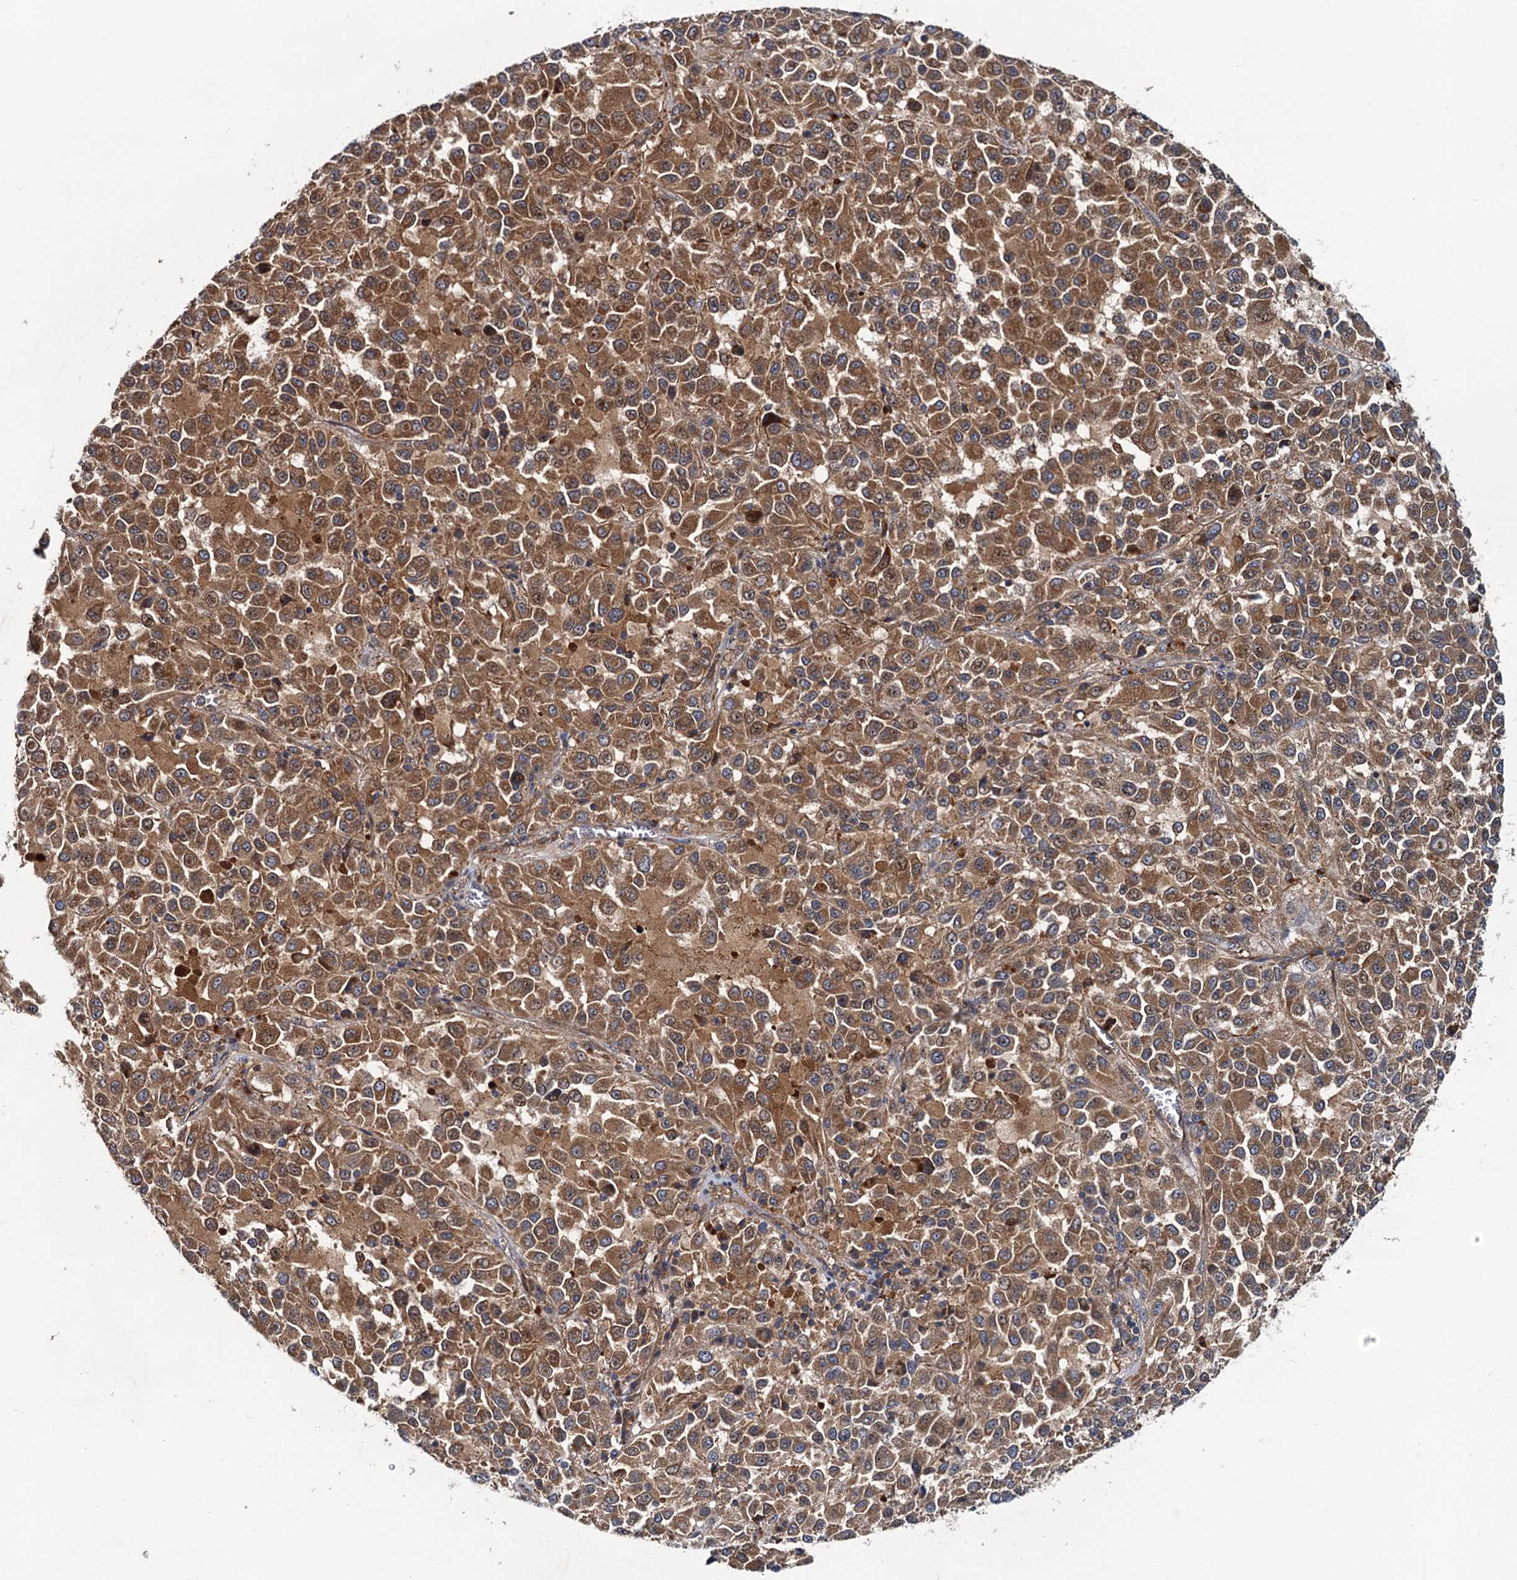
{"staining": {"intensity": "moderate", "quantity": ">75%", "location": "cytoplasmic/membranous"}, "tissue": "melanoma", "cell_type": "Tumor cells", "image_type": "cancer", "snomed": [{"axis": "morphology", "description": "Malignant melanoma, Metastatic site"}, {"axis": "topography", "description": "Lung"}], "caption": "High-magnification brightfield microscopy of melanoma stained with DAB (brown) and counterstained with hematoxylin (blue). tumor cells exhibit moderate cytoplasmic/membranous staining is appreciated in about>75% of cells.", "gene": "EFL1", "patient": {"sex": "male", "age": 64}}